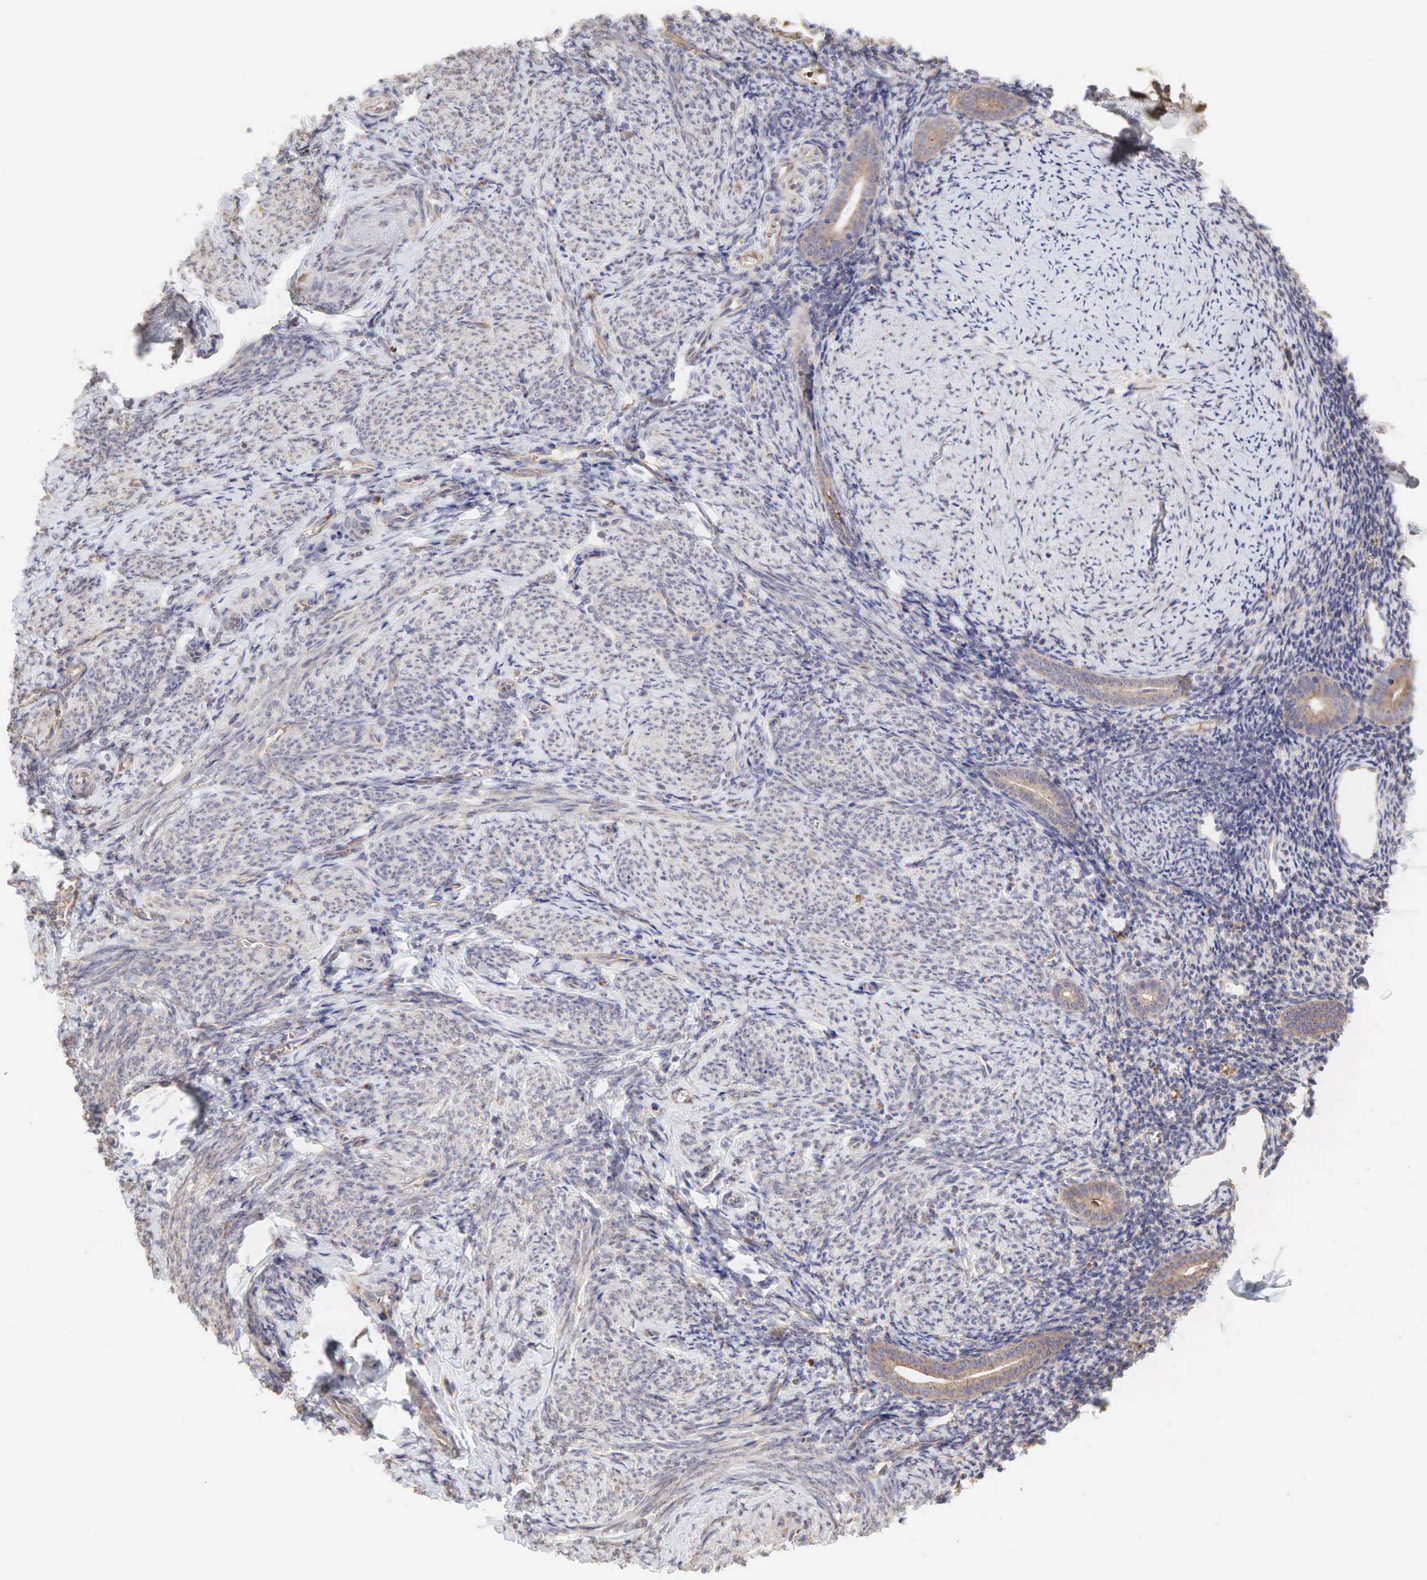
{"staining": {"intensity": "weak", "quantity": ">75%", "location": "cytoplasmic/membranous"}, "tissue": "endometrium", "cell_type": "Cells in endometrial stroma", "image_type": "normal", "snomed": [{"axis": "morphology", "description": "Normal tissue, NOS"}, {"axis": "morphology", "description": "Neoplasm, benign, NOS"}, {"axis": "topography", "description": "Uterus"}], "caption": "Protein staining by IHC displays weak cytoplasmic/membranous staining in approximately >75% of cells in endometrial stroma in unremarkable endometrium. The staining was performed using DAB, with brown indicating positive protein expression. Nuclei are stained blue with hematoxylin.", "gene": "PABPC5", "patient": {"sex": "female", "age": 55}}